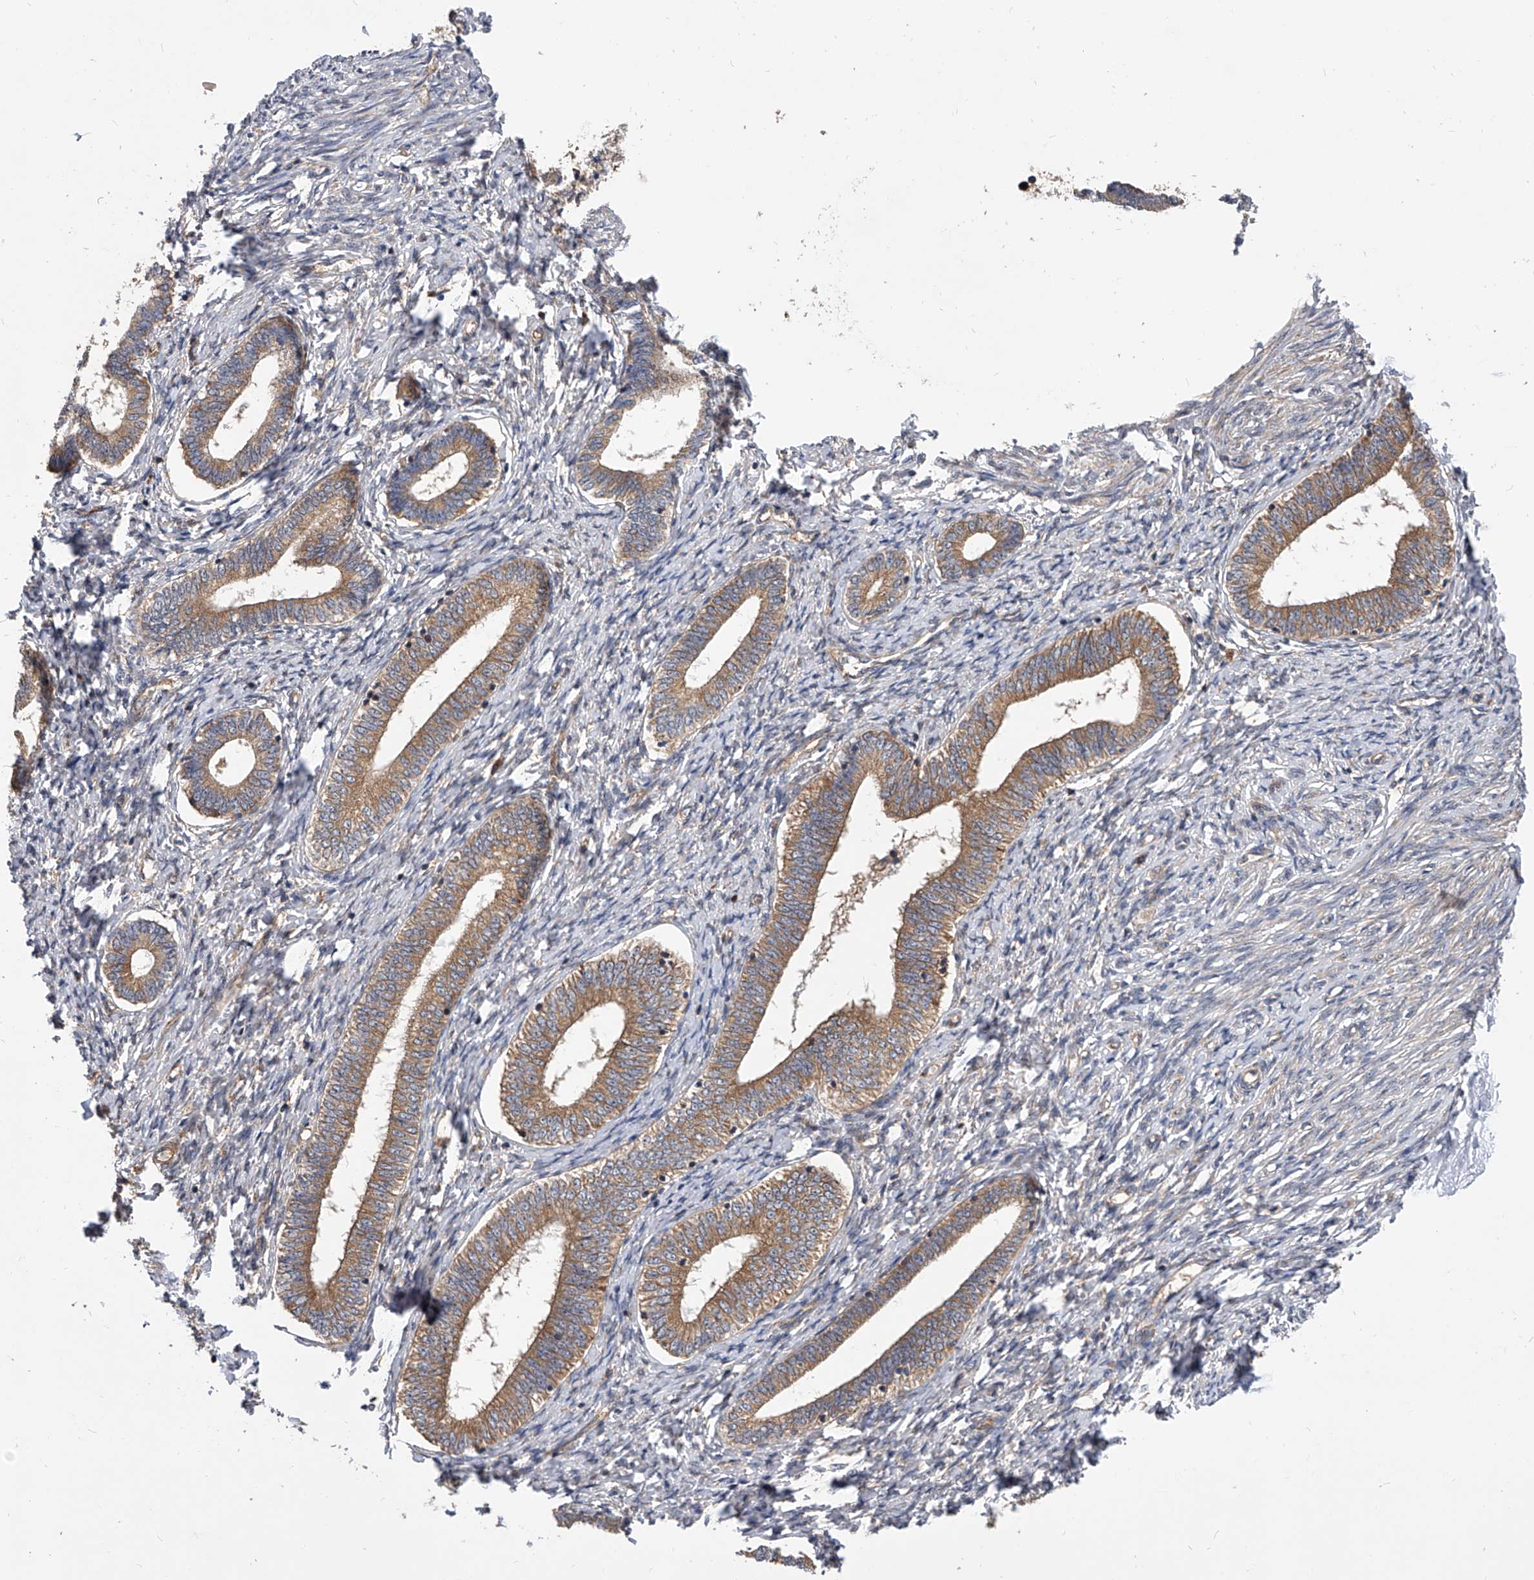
{"staining": {"intensity": "moderate", "quantity": "25%-75%", "location": "cytoplasmic/membranous"}, "tissue": "endometrium", "cell_type": "Cells in endometrial stroma", "image_type": "normal", "snomed": [{"axis": "morphology", "description": "Normal tissue, NOS"}, {"axis": "topography", "description": "Endometrium"}], "caption": "The photomicrograph exhibits immunohistochemical staining of benign endometrium. There is moderate cytoplasmic/membranous positivity is seen in about 25%-75% of cells in endometrial stroma. The staining was performed using DAB (3,3'-diaminobenzidine), with brown indicating positive protein expression. Nuclei are stained blue with hematoxylin.", "gene": "CFAP410", "patient": {"sex": "female", "age": 72}}